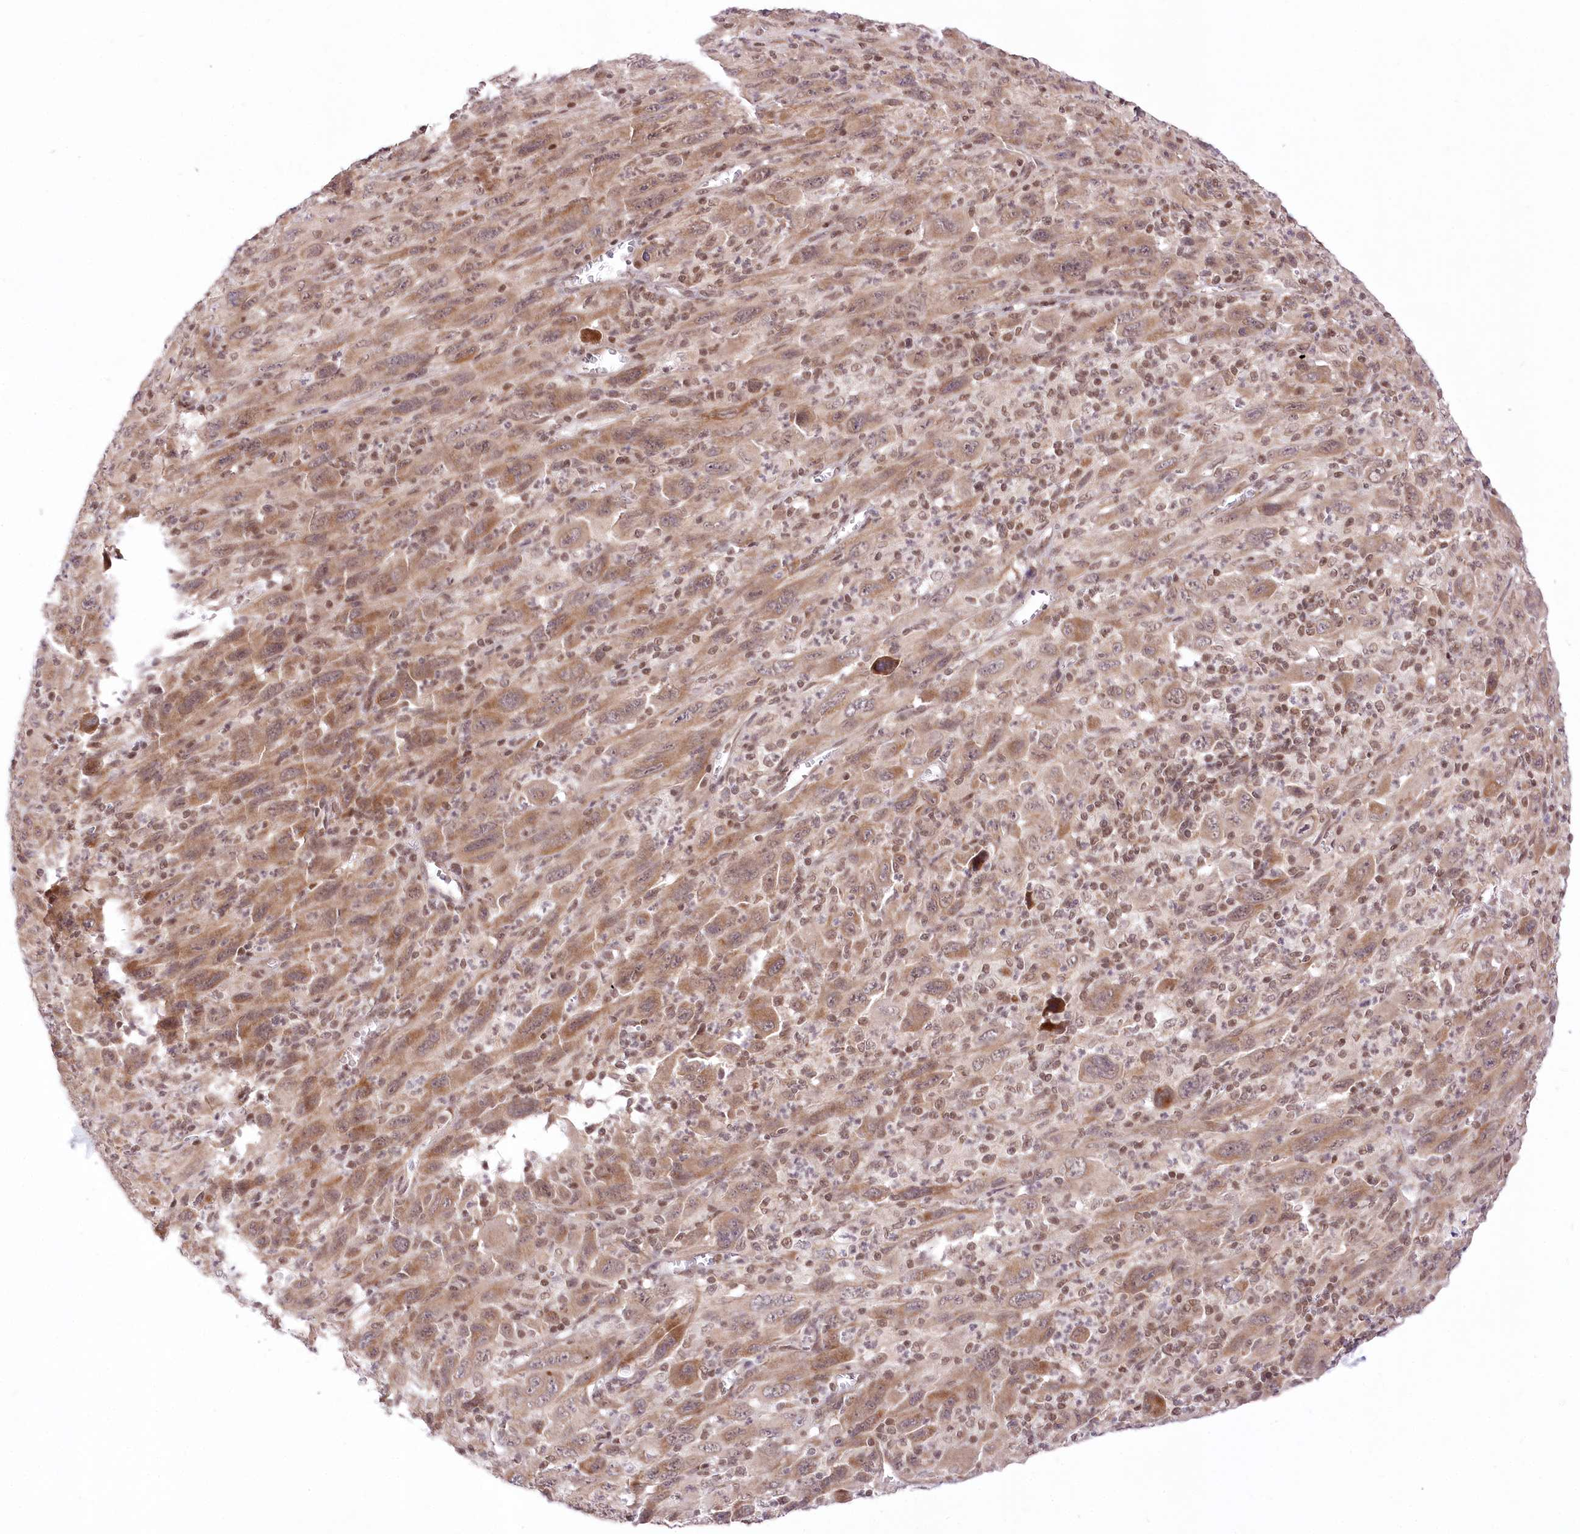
{"staining": {"intensity": "moderate", "quantity": ">75%", "location": "cytoplasmic/membranous"}, "tissue": "melanoma", "cell_type": "Tumor cells", "image_type": "cancer", "snomed": [{"axis": "morphology", "description": "Malignant melanoma, Metastatic site"}, {"axis": "topography", "description": "Skin"}], "caption": "This is an image of immunohistochemistry (IHC) staining of melanoma, which shows moderate positivity in the cytoplasmic/membranous of tumor cells.", "gene": "ZMAT2", "patient": {"sex": "female", "age": 56}}